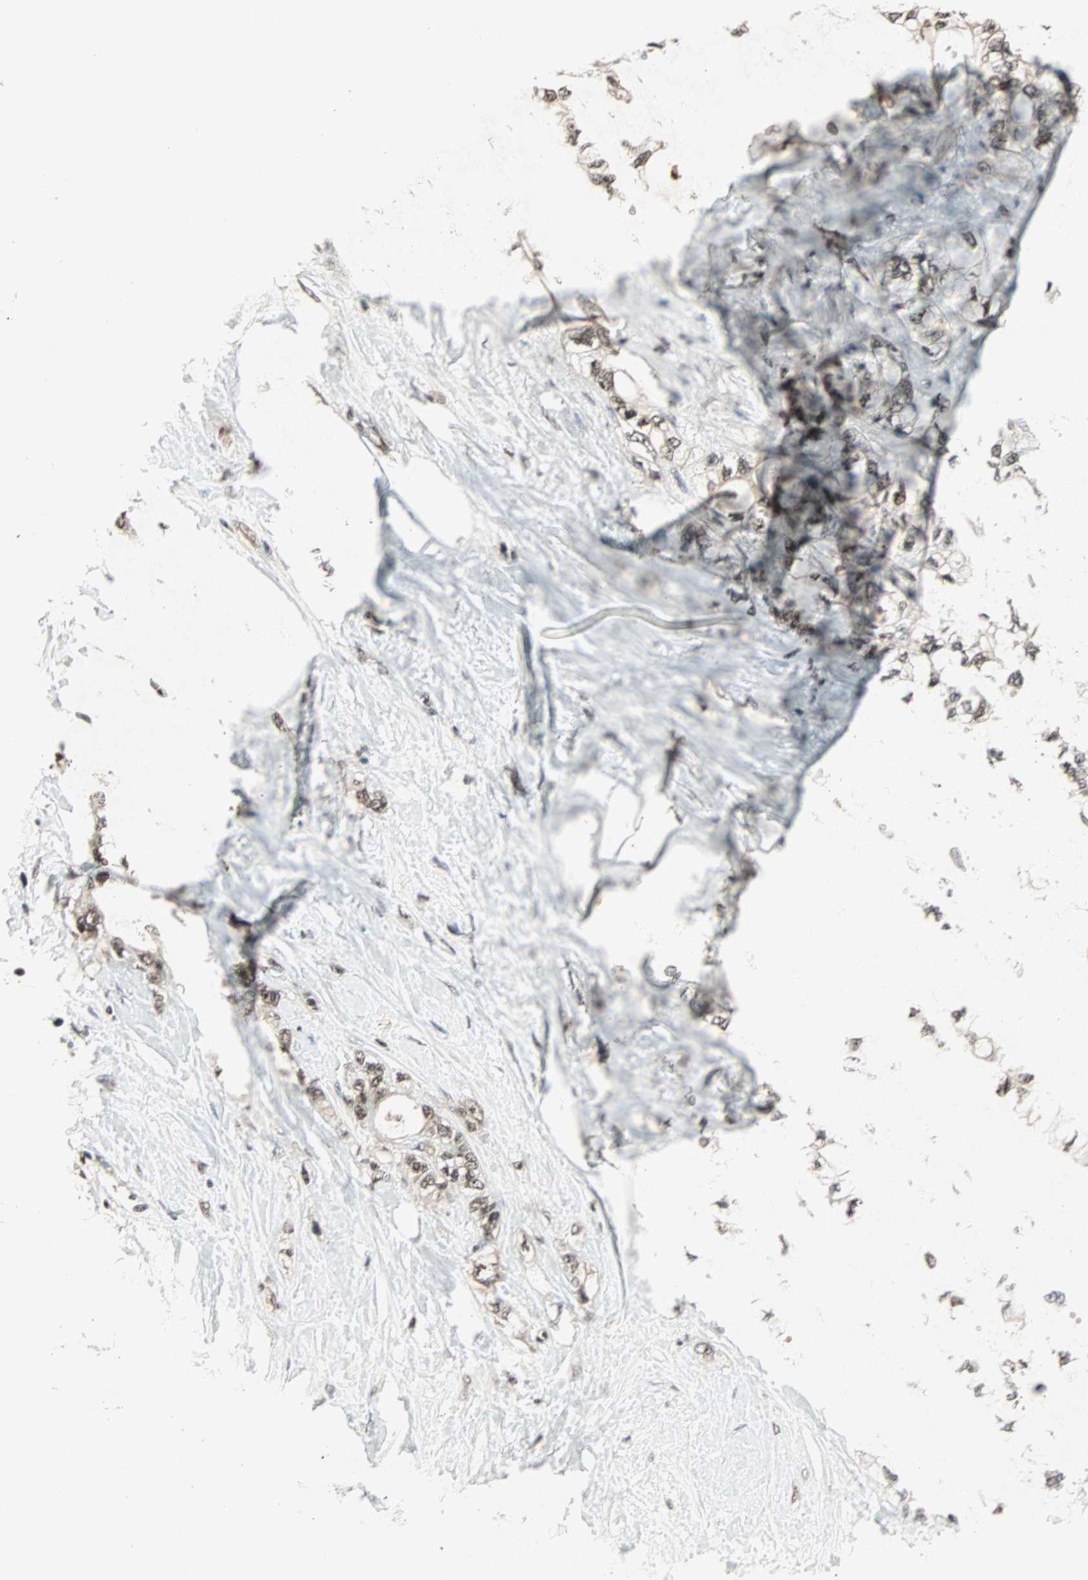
{"staining": {"intensity": "moderate", "quantity": ">75%", "location": "nuclear"}, "tissue": "pancreatic cancer", "cell_type": "Tumor cells", "image_type": "cancer", "snomed": [{"axis": "morphology", "description": "Adenocarcinoma, NOS"}, {"axis": "topography", "description": "Pancreas"}], "caption": "Pancreatic adenocarcinoma stained with a protein marker displays moderate staining in tumor cells.", "gene": "ZNF701", "patient": {"sex": "male", "age": 70}}